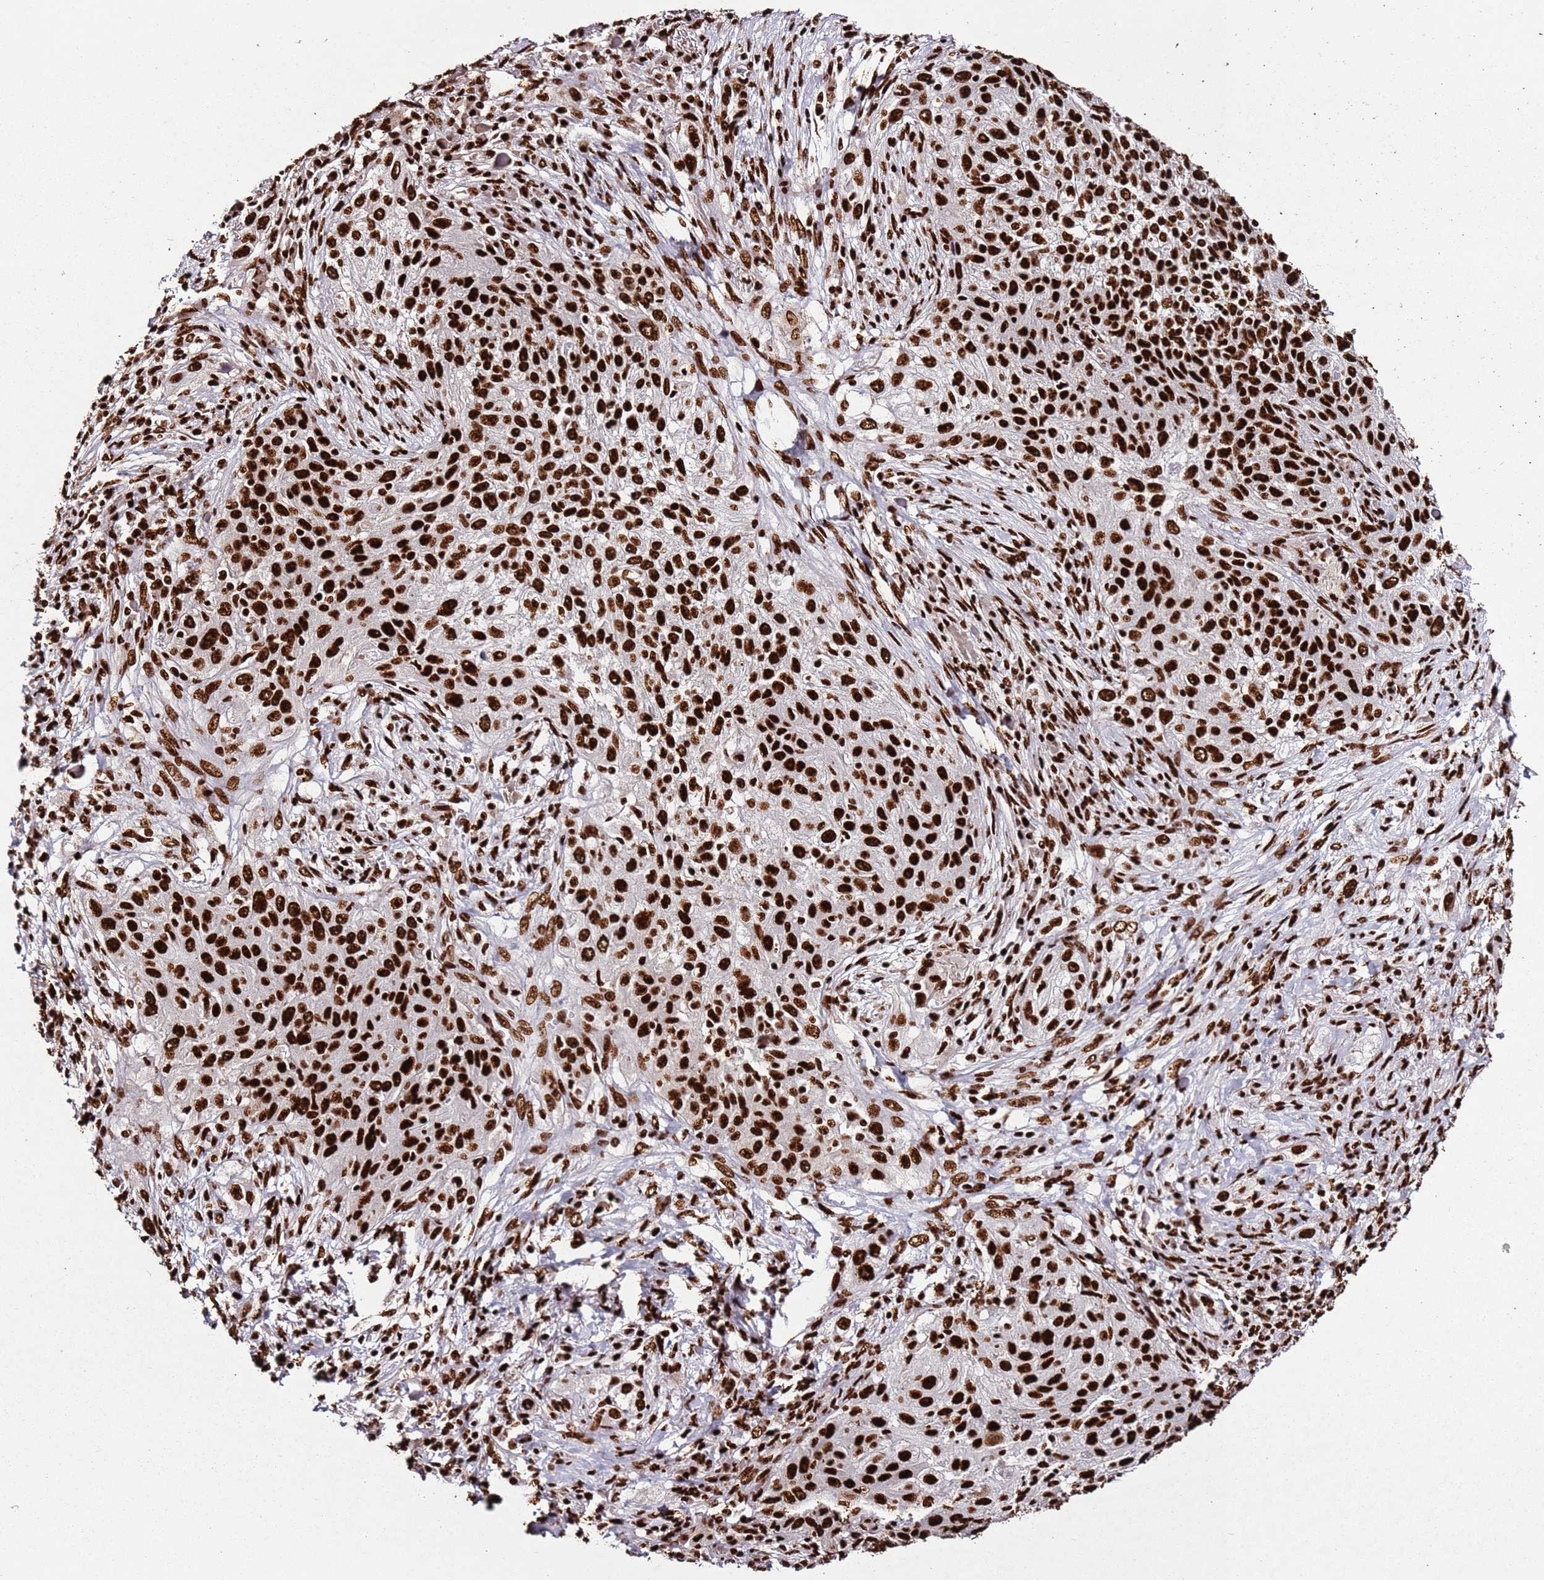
{"staining": {"intensity": "strong", "quantity": ">75%", "location": "nuclear"}, "tissue": "lung cancer", "cell_type": "Tumor cells", "image_type": "cancer", "snomed": [{"axis": "morphology", "description": "Squamous cell carcinoma, NOS"}, {"axis": "topography", "description": "Lung"}], "caption": "Brown immunohistochemical staining in human lung cancer (squamous cell carcinoma) reveals strong nuclear expression in about >75% of tumor cells. (DAB IHC, brown staining for protein, blue staining for nuclei).", "gene": "C6orf226", "patient": {"sex": "female", "age": 69}}